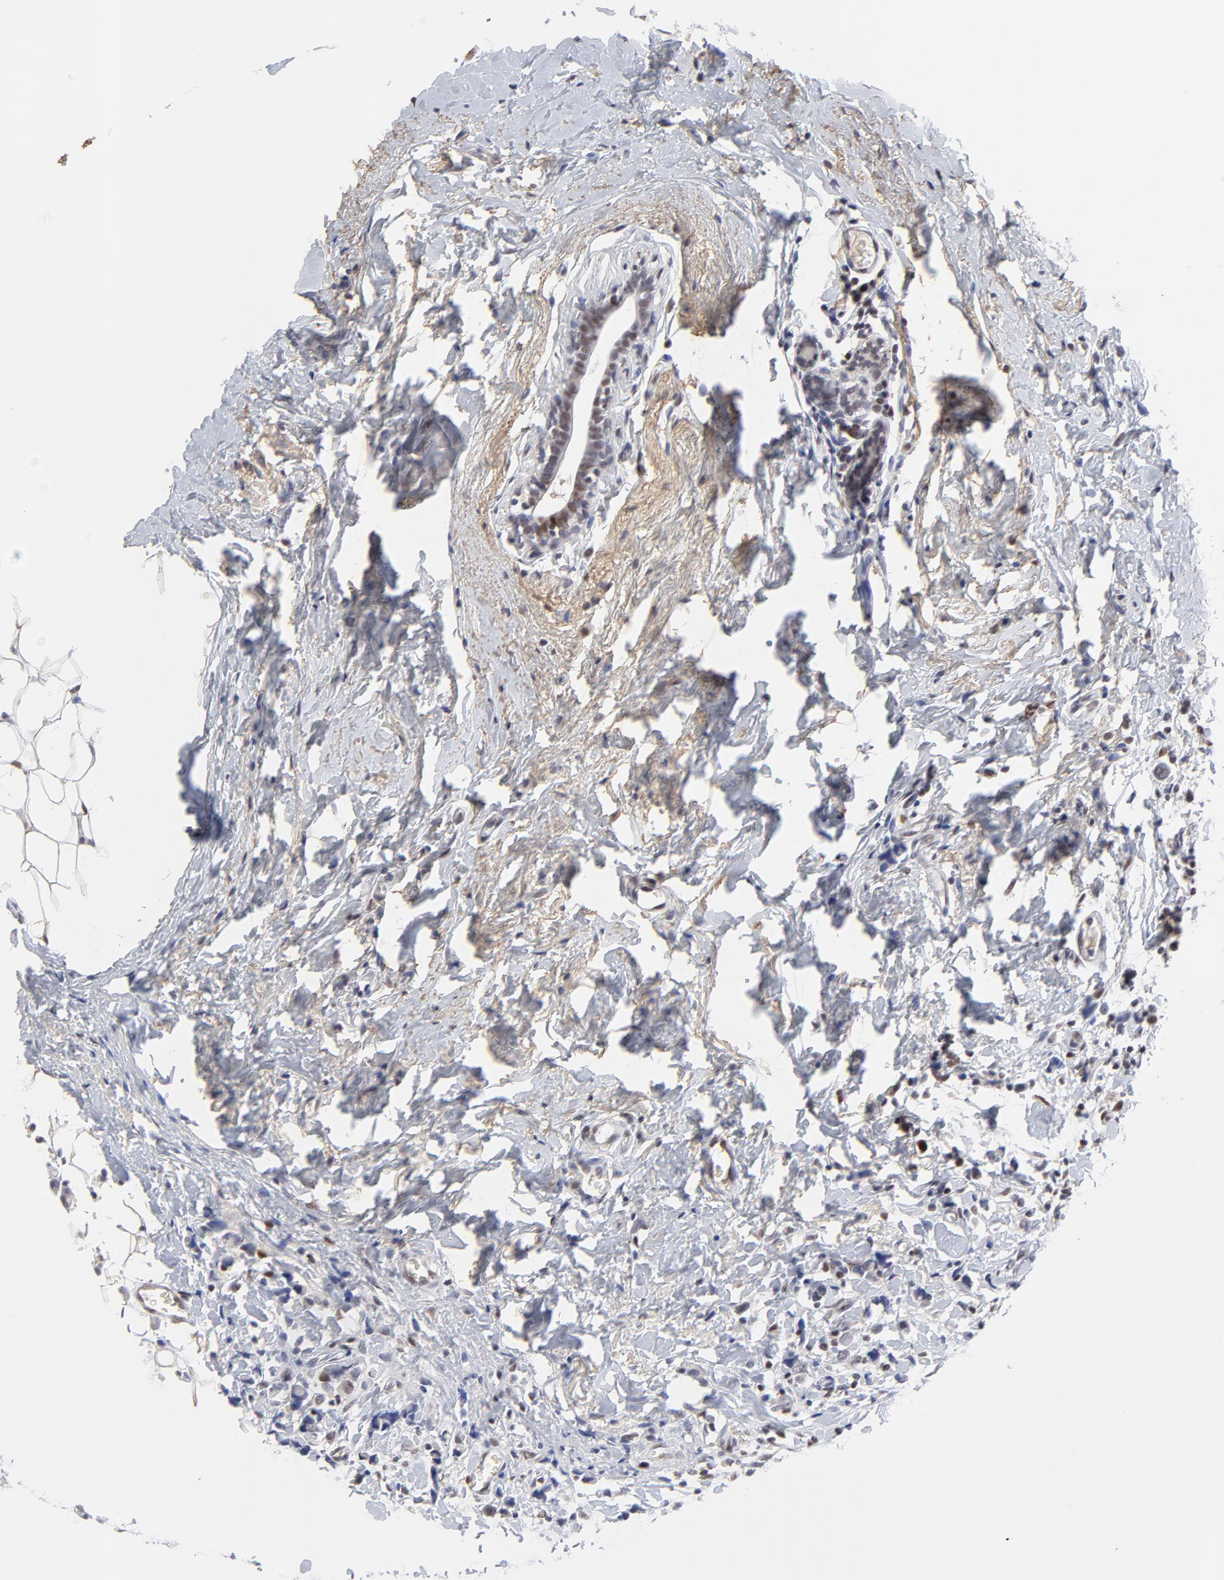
{"staining": {"intensity": "negative", "quantity": "none", "location": "none"}, "tissue": "breast cancer", "cell_type": "Tumor cells", "image_type": "cancer", "snomed": [{"axis": "morphology", "description": "Lobular carcinoma"}, {"axis": "topography", "description": "Breast"}], "caption": "Immunohistochemical staining of human breast lobular carcinoma displays no significant staining in tumor cells. (Immunohistochemistry, brightfield microscopy, high magnification).", "gene": "OGFOD1", "patient": {"sex": "female", "age": 57}}